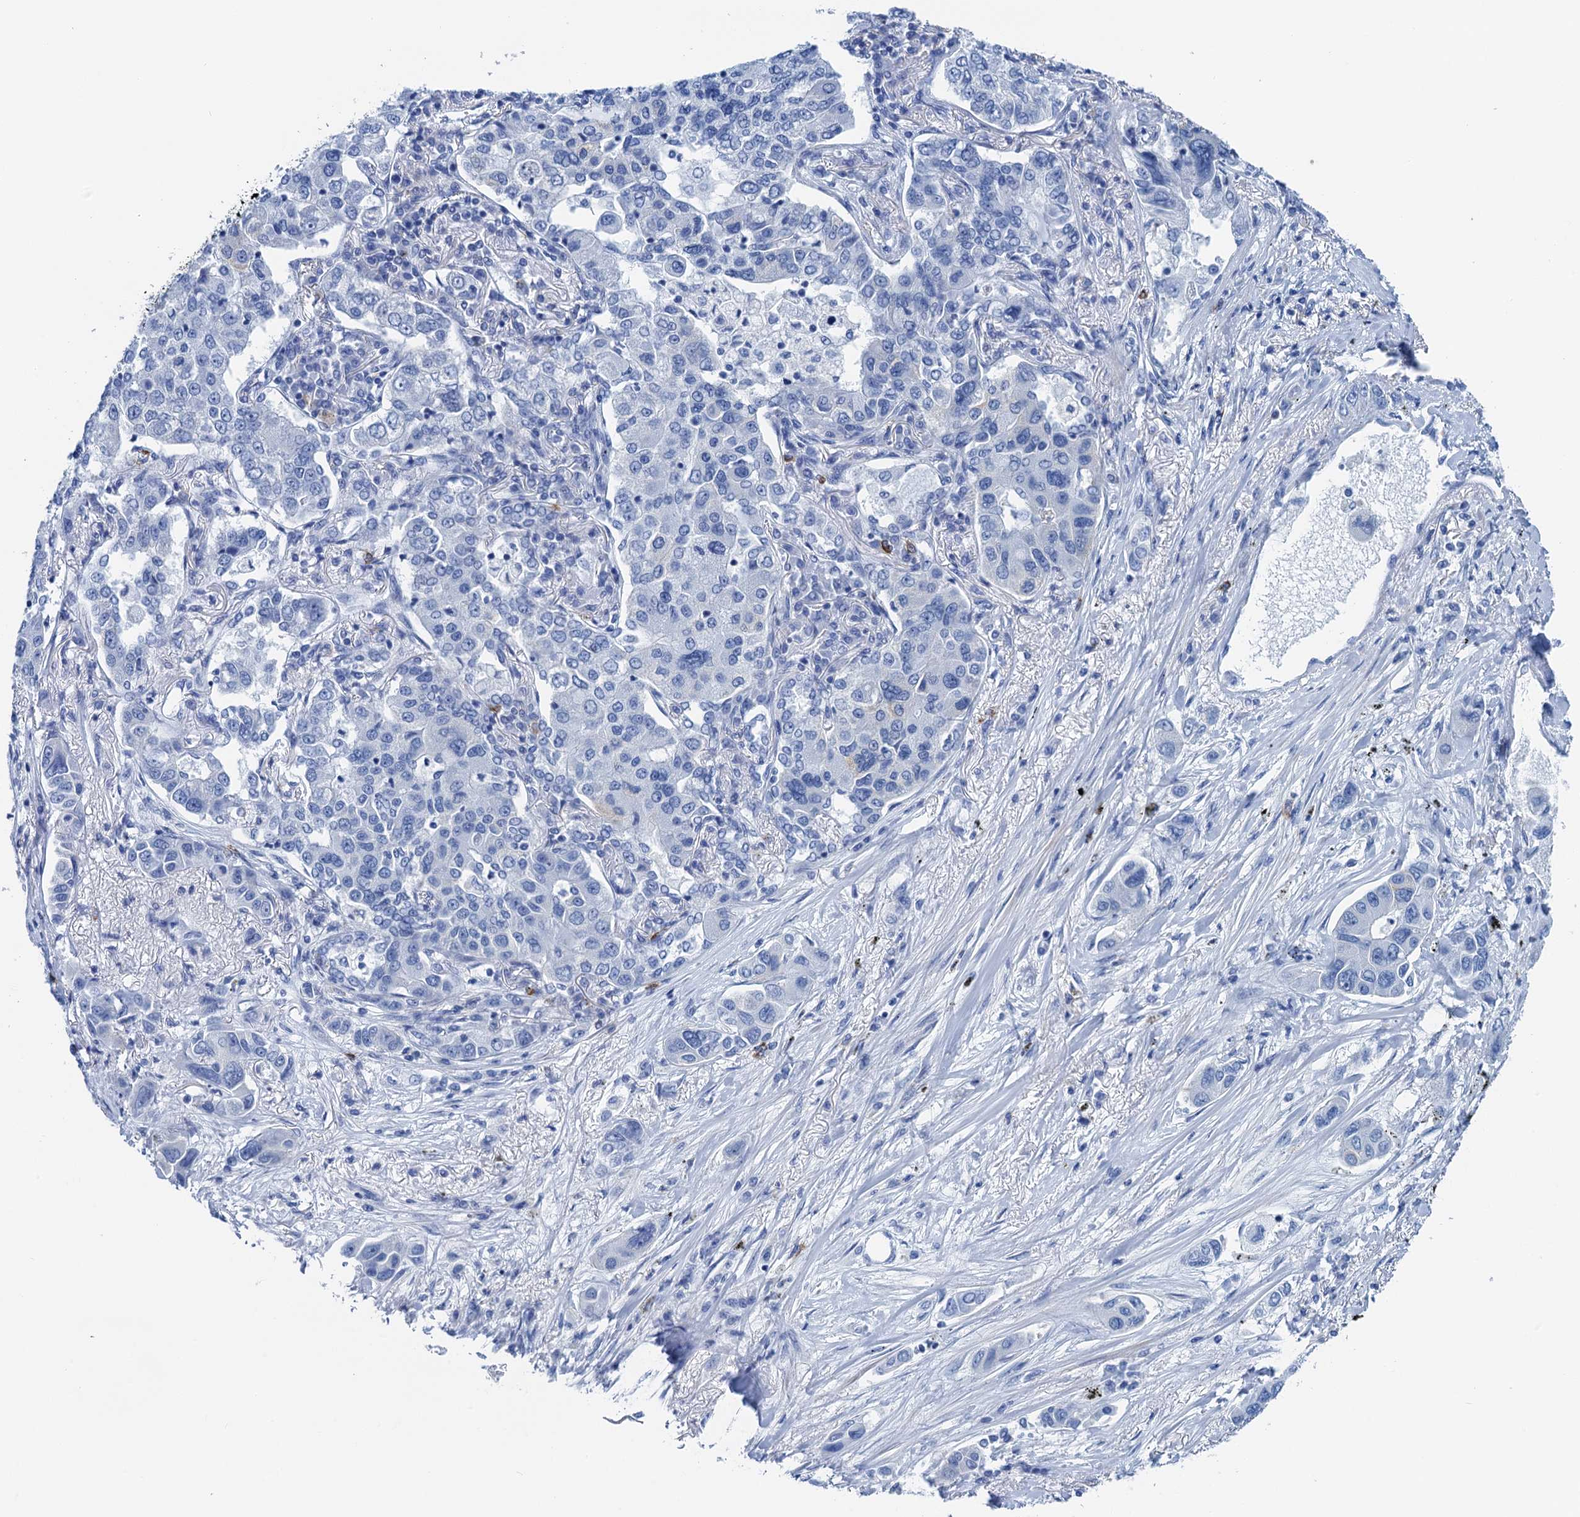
{"staining": {"intensity": "negative", "quantity": "none", "location": "none"}, "tissue": "lung cancer", "cell_type": "Tumor cells", "image_type": "cancer", "snomed": [{"axis": "morphology", "description": "Adenocarcinoma, NOS"}, {"axis": "topography", "description": "Lung"}], "caption": "The immunohistochemistry (IHC) photomicrograph has no significant staining in tumor cells of lung cancer tissue. The staining is performed using DAB brown chromogen with nuclei counter-stained in using hematoxylin.", "gene": "NLRP10", "patient": {"sex": "male", "age": 49}}